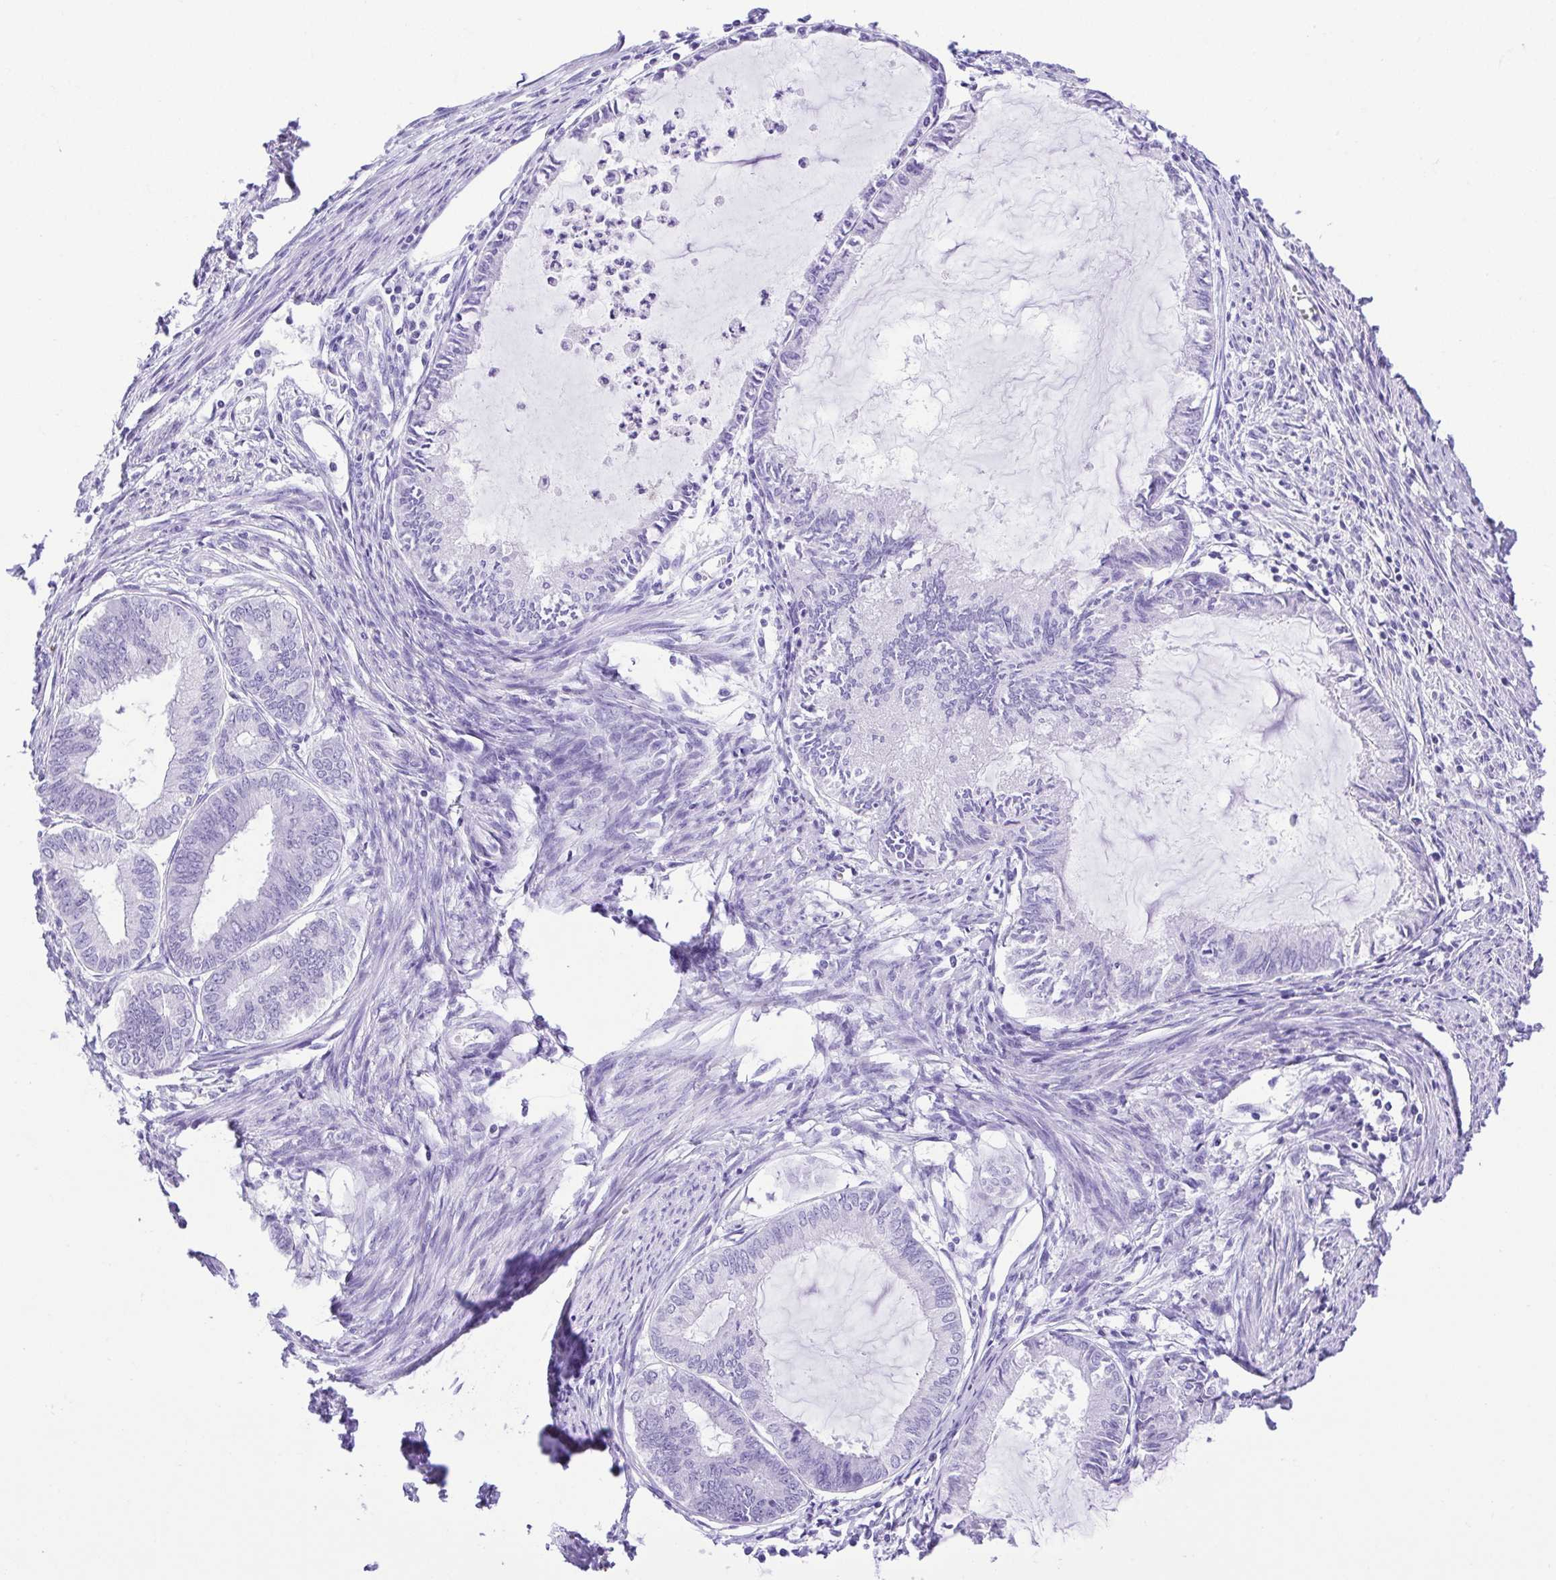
{"staining": {"intensity": "negative", "quantity": "none", "location": "none"}, "tissue": "endometrial cancer", "cell_type": "Tumor cells", "image_type": "cancer", "snomed": [{"axis": "morphology", "description": "Adenocarcinoma, NOS"}, {"axis": "topography", "description": "Endometrium"}], "caption": "Histopathology image shows no significant protein expression in tumor cells of endometrial cancer.", "gene": "CDSN", "patient": {"sex": "female", "age": 86}}